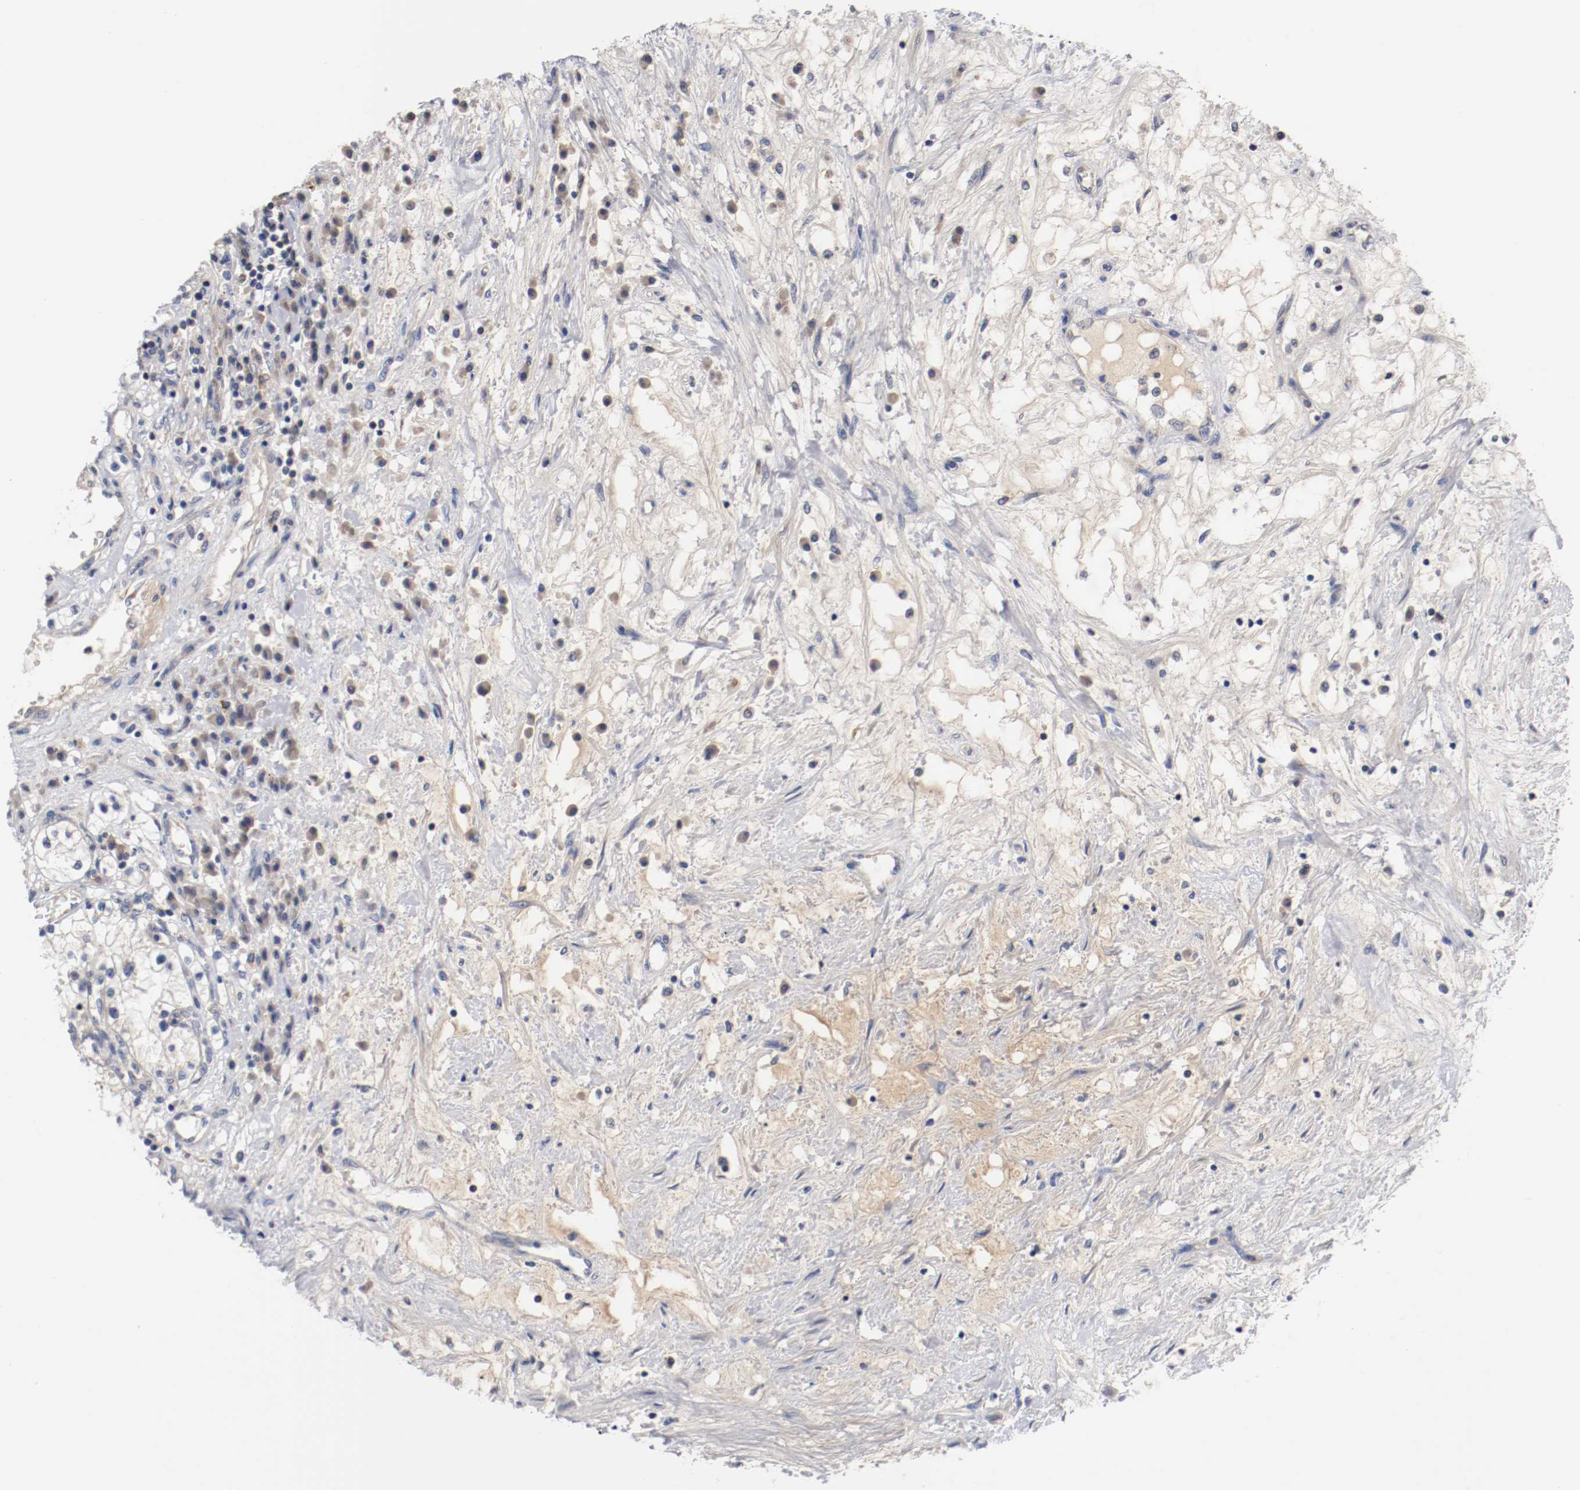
{"staining": {"intensity": "negative", "quantity": "none", "location": "none"}, "tissue": "renal cancer", "cell_type": "Tumor cells", "image_type": "cancer", "snomed": [{"axis": "morphology", "description": "Adenocarcinoma, NOS"}, {"axis": "topography", "description": "Kidney"}], "caption": "Renal cancer (adenocarcinoma) stained for a protein using immunohistochemistry shows no staining tumor cells.", "gene": "PCSK6", "patient": {"sex": "male", "age": 68}}